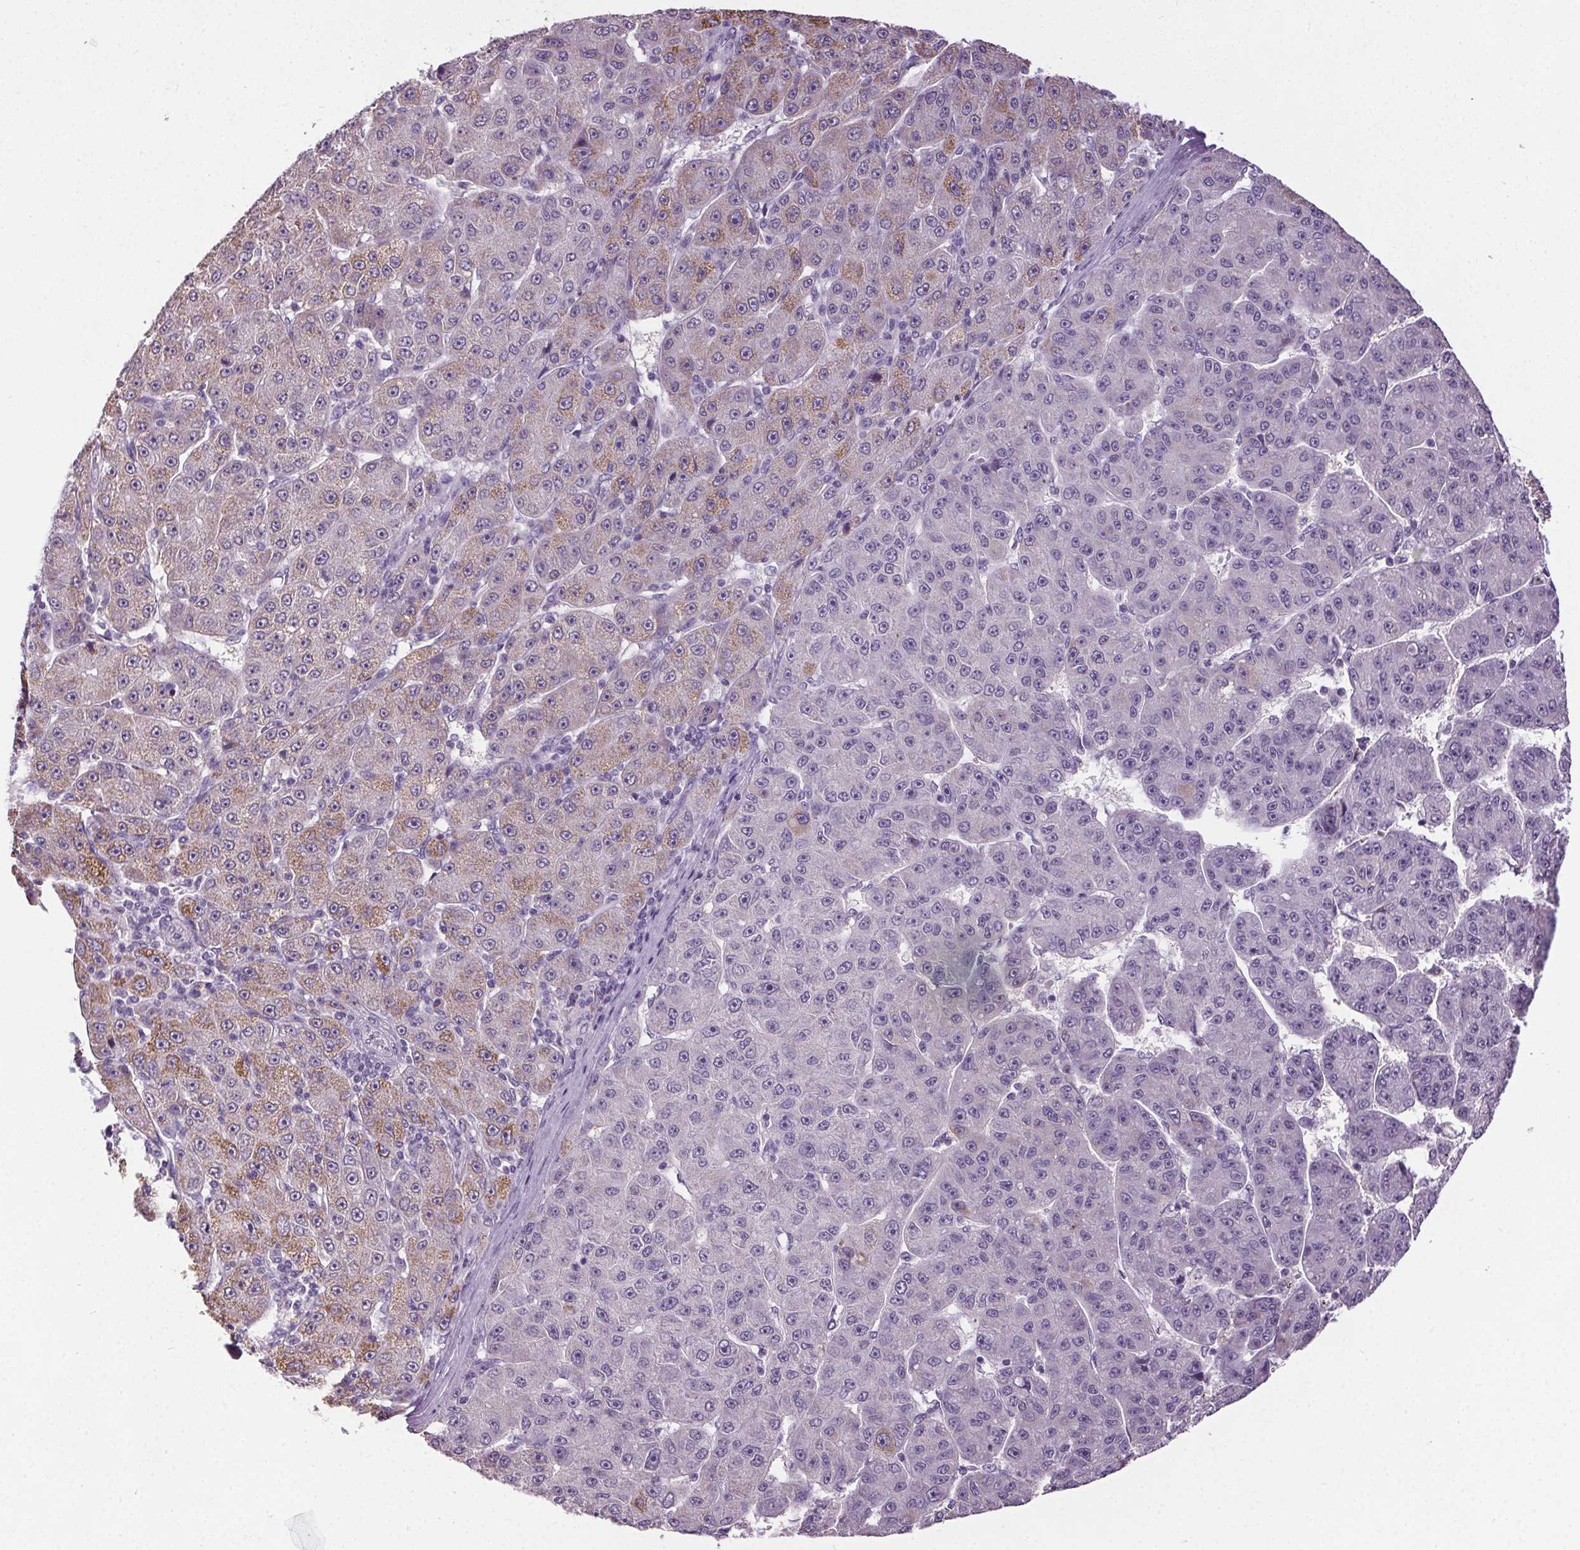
{"staining": {"intensity": "weak", "quantity": "<25%", "location": "cytoplasmic/membranous"}, "tissue": "liver cancer", "cell_type": "Tumor cells", "image_type": "cancer", "snomed": [{"axis": "morphology", "description": "Carcinoma, Hepatocellular, NOS"}, {"axis": "topography", "description": "Liver"}], "caption": "The immunohistochemistry (IHC) micrograph has no significant expression in tumor cells of liver hepatocellular carcinoma tissue.", "gene": "GPIHBP1", "patient": {"sex": "male", "age": 67}}